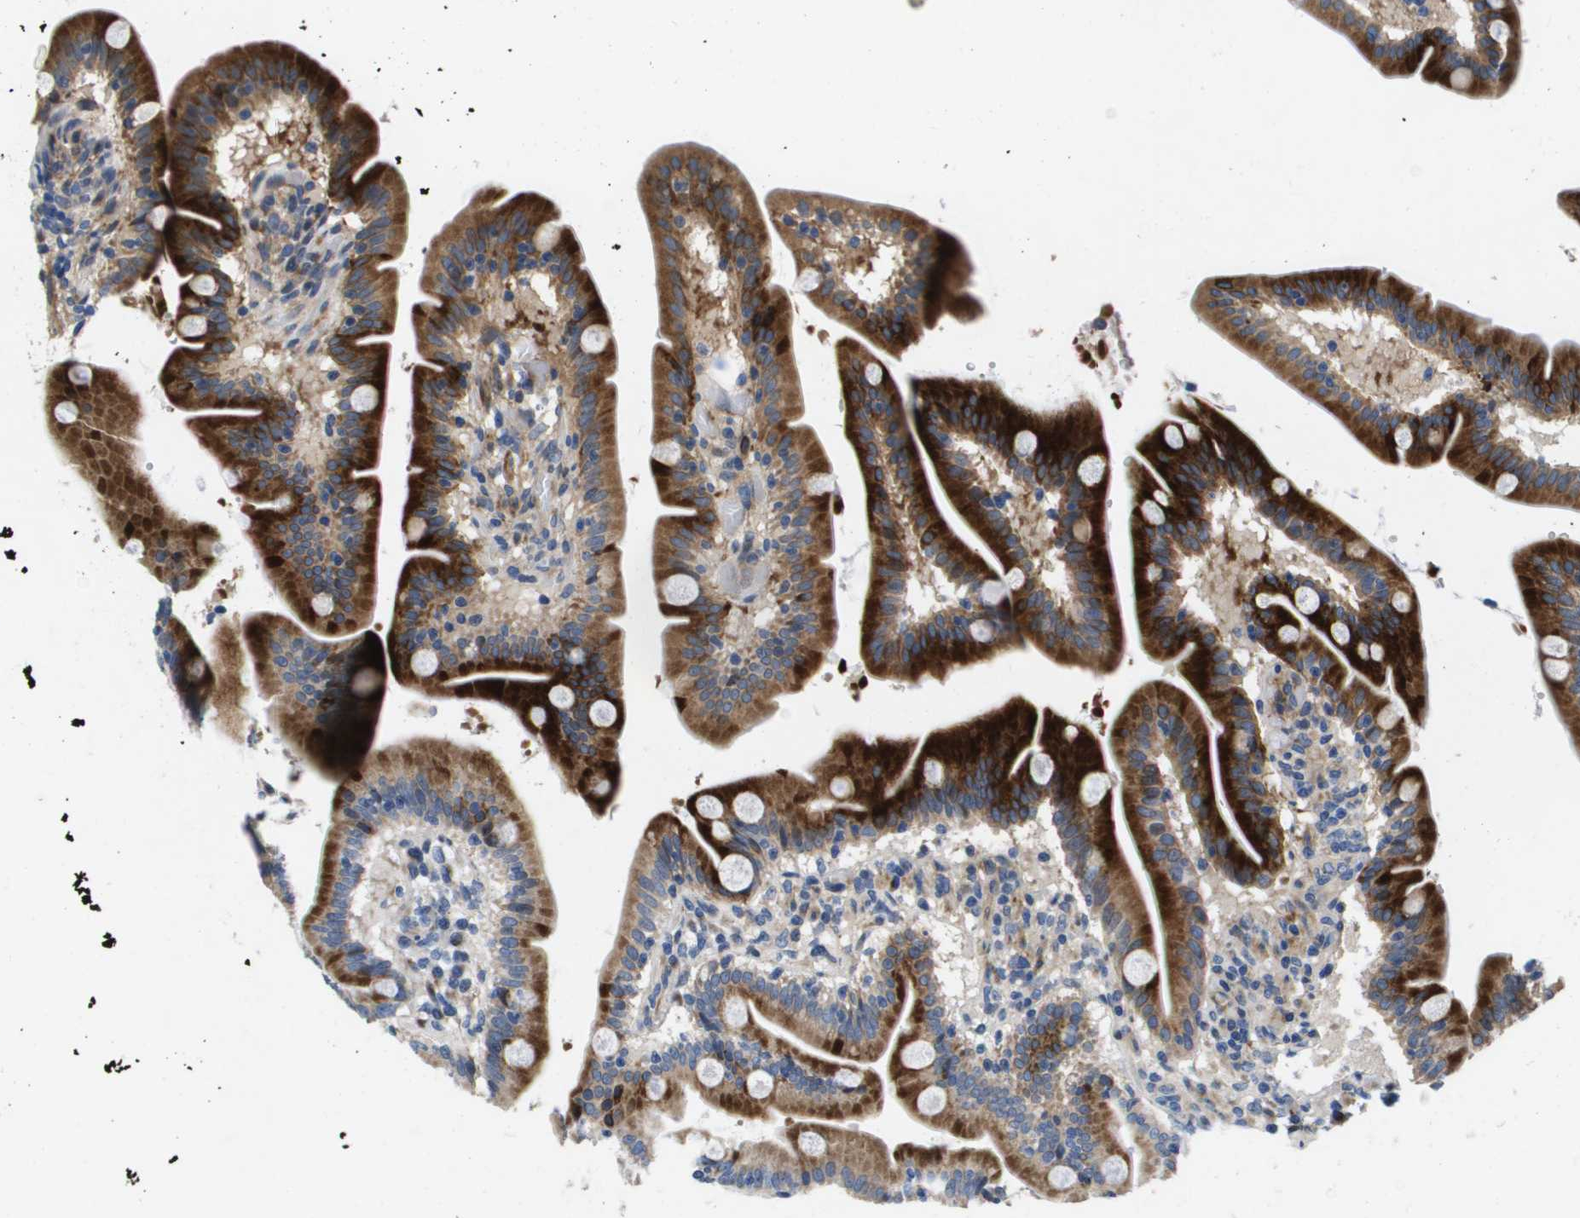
{"staining": {"intensity": "strong", "quantity": ">75%", "location": "cytoplasmic/membranous"}, "tissue": "duodenum", "cell_type": "Glandular cells", "image_type": "normal", "snomed": [{"axis": "morphology", "description": "Normal tissue, NOS"}, {"axis": "topography", "description": "Duodenum"}], "caption": "Immunohistochemistry (DAB (3,3'-diaminobenzidine)) staining of normal human duodenum displays strong cytoplasmic/membranous protein staining in about >75% of glandular cells. Nuclei are stained in blue.", "gene": "ENTPD2", "patient": {"sex": "male", "age": 54}}